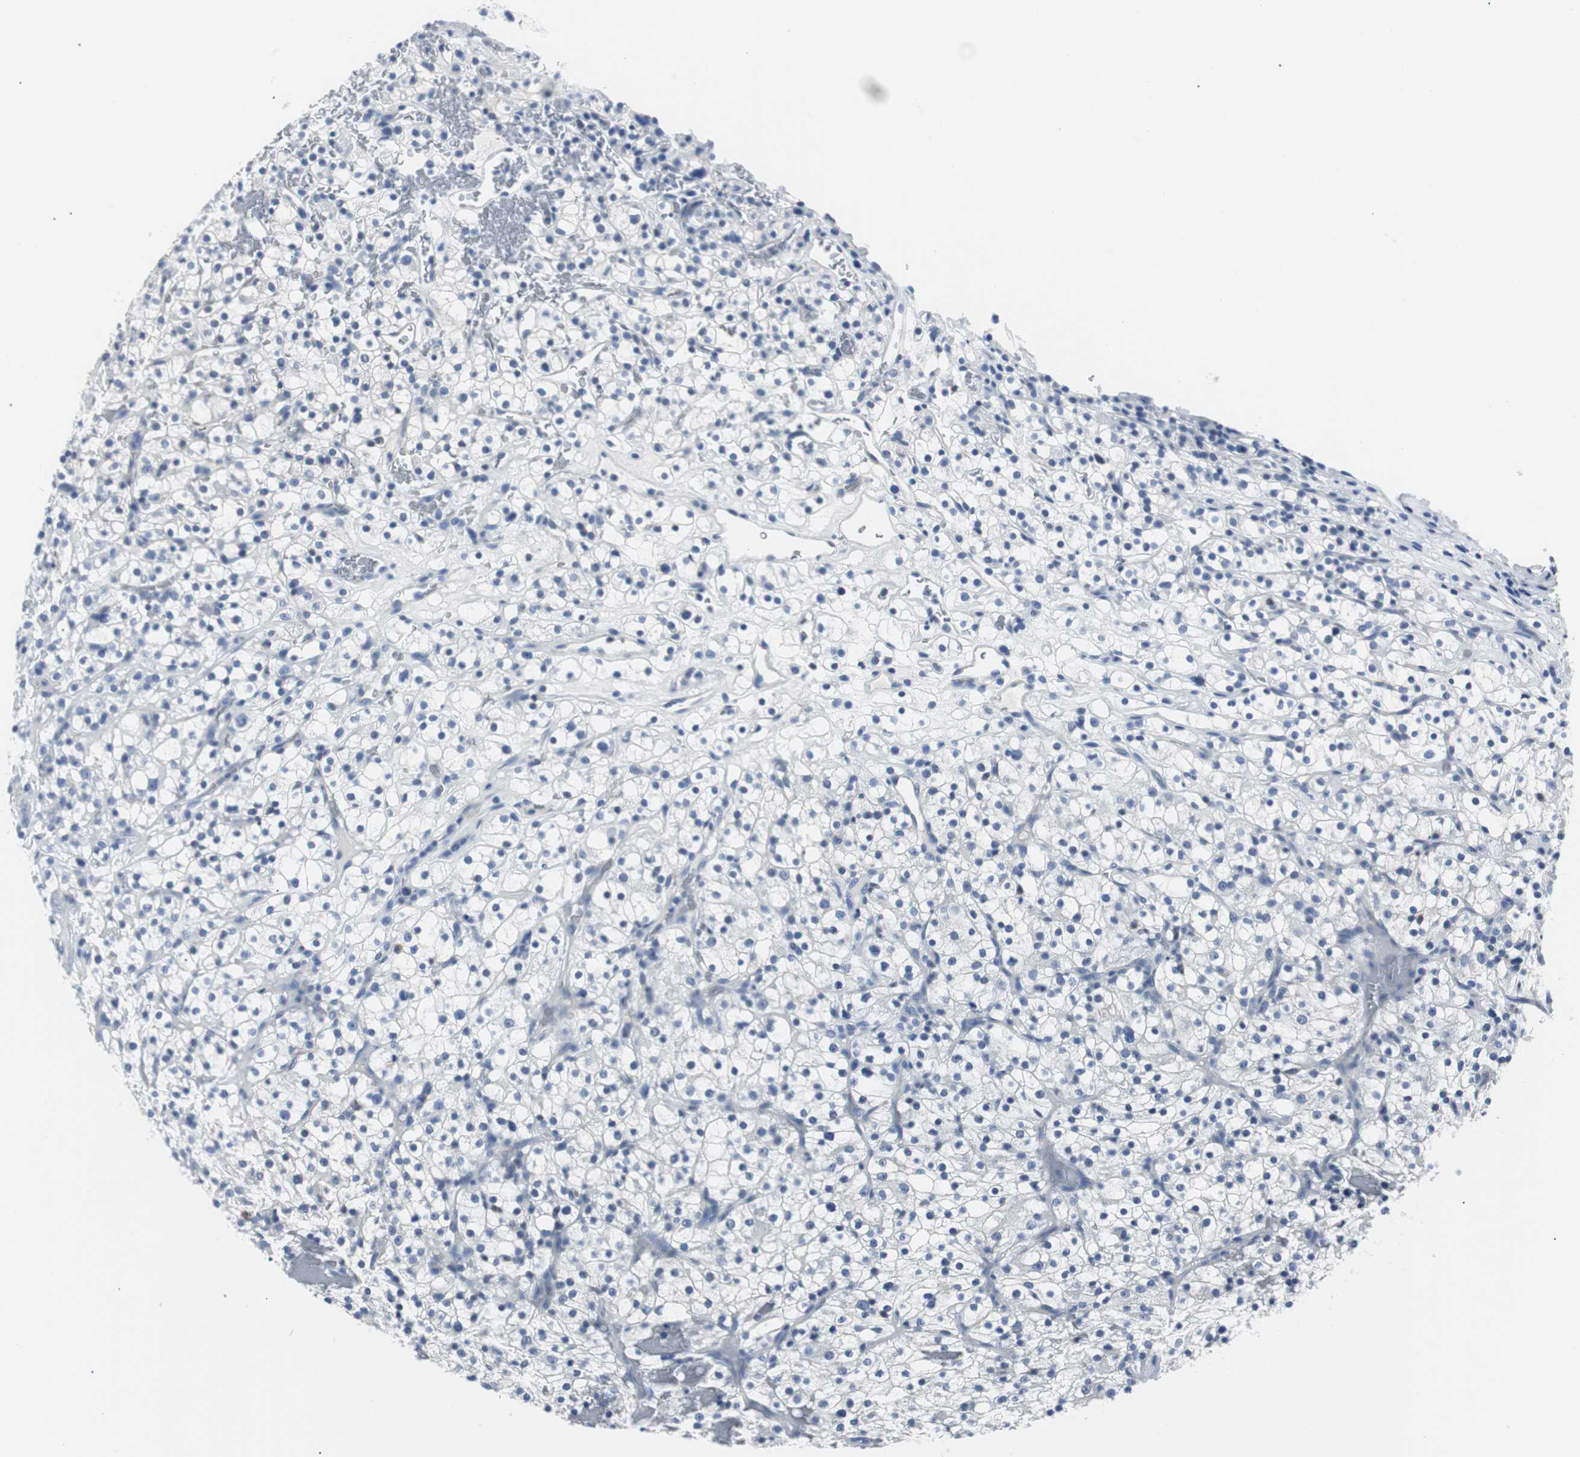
{"staining": {"intensity": "negative", "quantity": "none", "location": "none"}, "tissue": "renal cancer", "cell_type": "Tumor cells", "image_type": "cancer", "snomed": [{"axis": "morphology", "description": "Normal tissue, NOS"}, {"axis": "morphology", "description": "Adenocarcinoma, NOS"}, {"axis": "topography", "description": "Kidney"}], "caption": "Tumor cells show no significant protein expression in renal adenocarcinoma. The staining is performed using DAB brown chromogen with nuclei counter-stained in using hematoxylin.", "gene": "GAP43", "patient": {"sex": "female", "age": 72}}